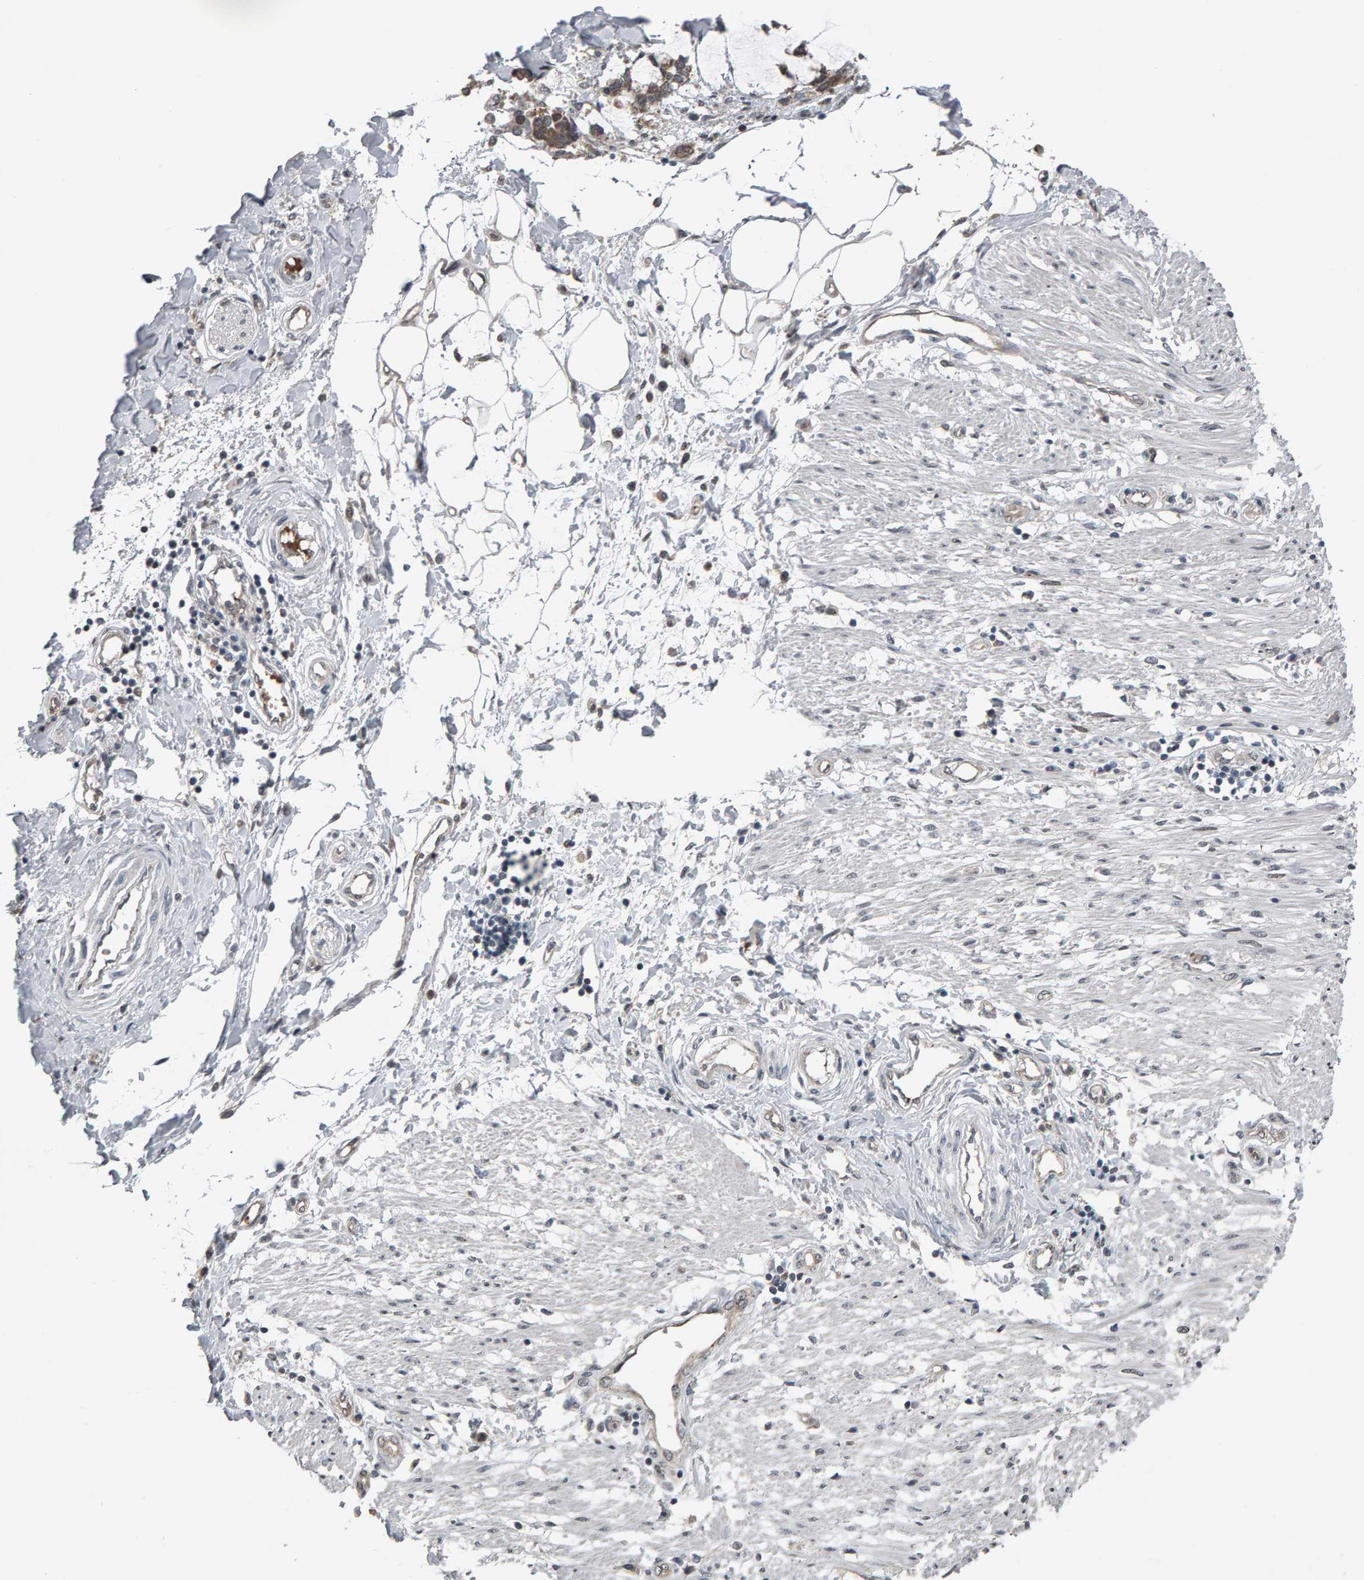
{"staining": {"intensity": "weak", "quantity": "<25%", "location": "cytoplasmic/membranous"}, "tissue": "adipose tissue", "cell_type": "Adipocytes", "image_type": "normal", "snomed": [{"axis": "morphology", "description": "Normal tissue, NOS"}, {"axis": "morphology", "description": "Adenocarcinoma, NOS"}, {"axis": "topography", "description": "Colon"}, {"axis": "topography", "description": "Peripheral nerve tissue"}], "caption": "Human adipose tissue stained for a protein using immunohistochemistry exhibits no staining in adipocytes.", "gene": "COASY", "patient": {"sex": "male", "age": 14}}